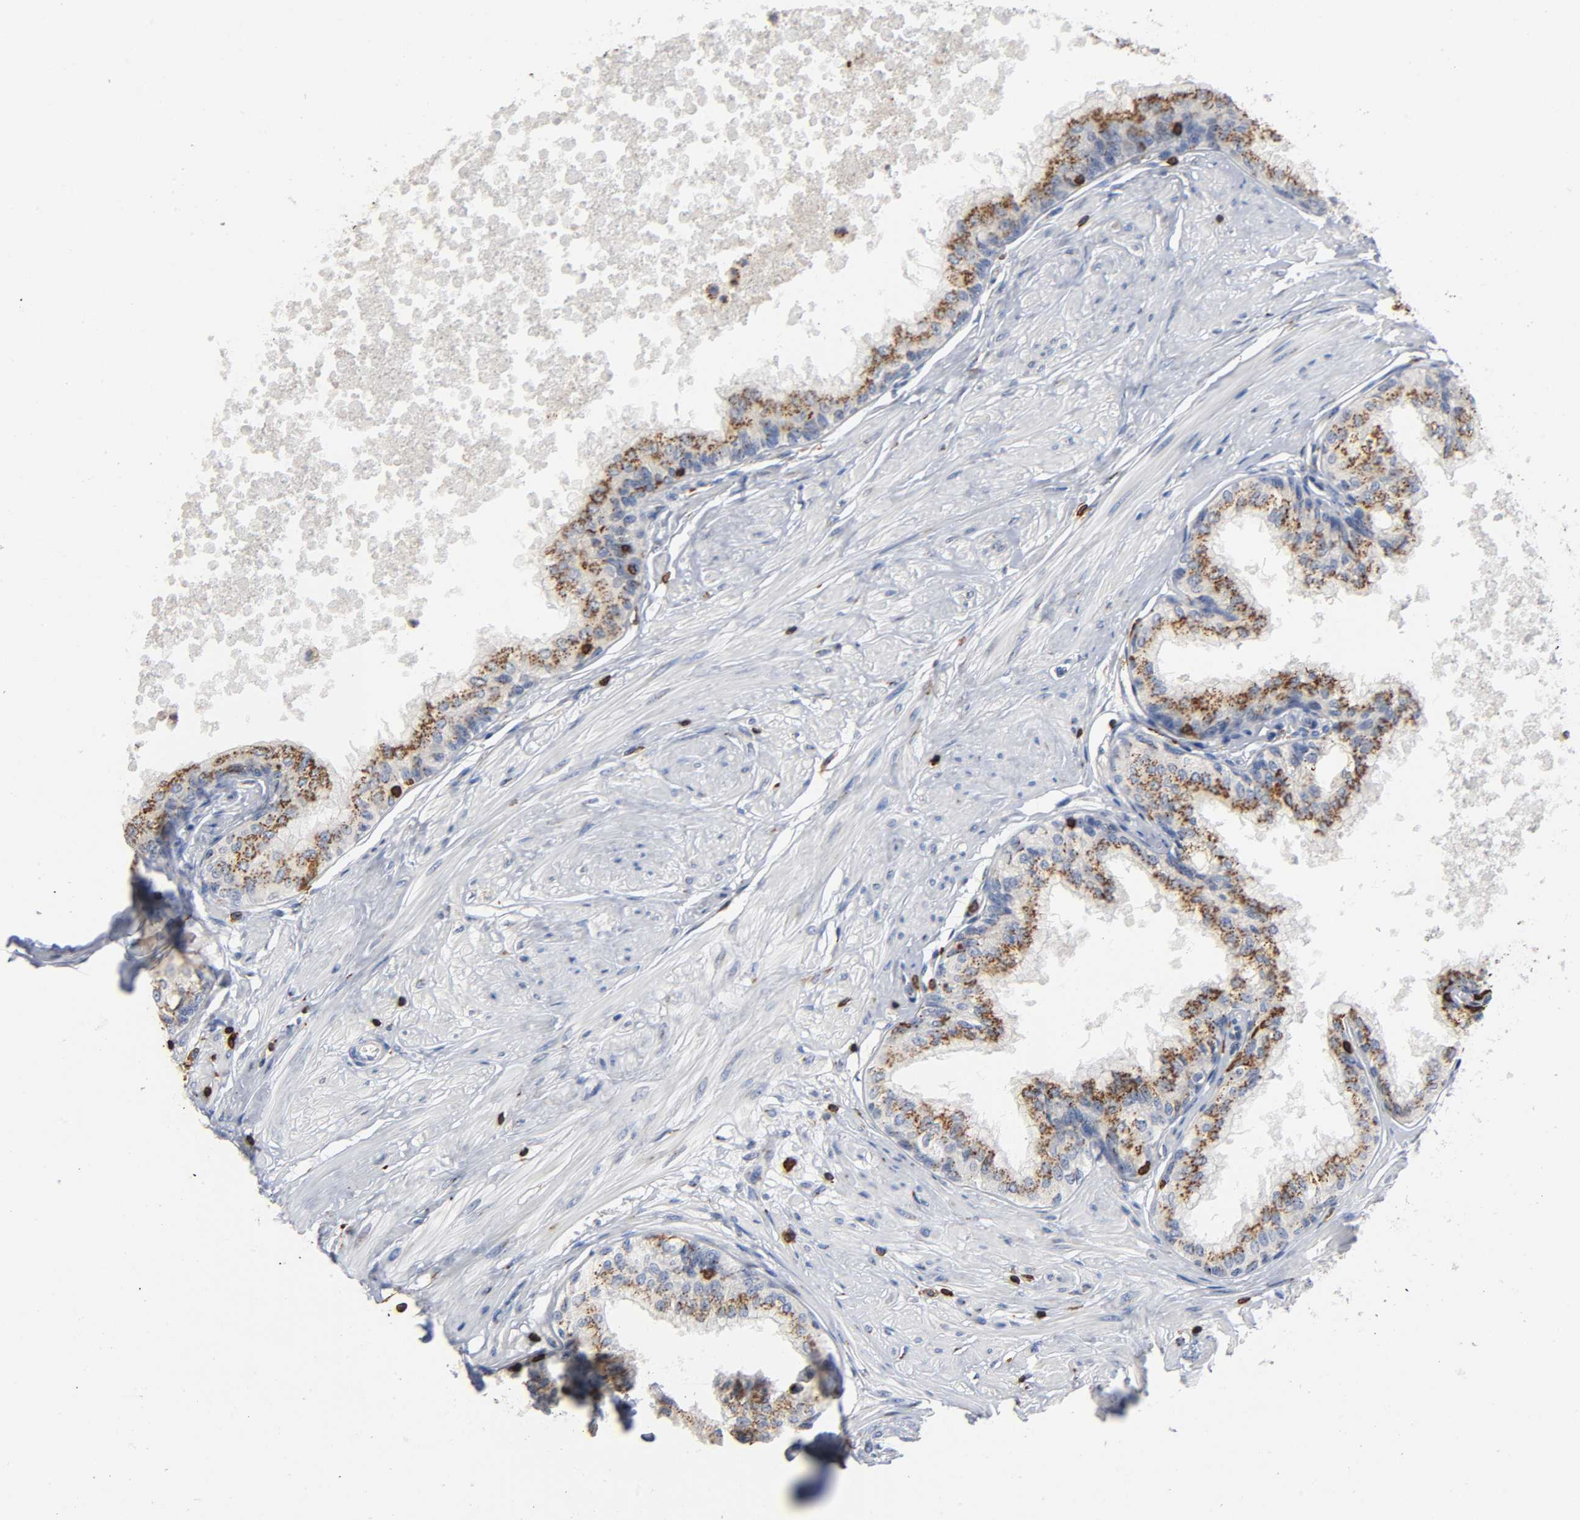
{"staining": {"intensity": "strong", "quantity": ">75%", "location": "cytoplasmic/membranous"}, "tissue": "prostate", "cell_type": "Glandular cells", "image_type": "normal", "snomed": [{"axis": "morphology", "description": "Normal tissue, NOS"}, {"axis": "topography", "description": "Prostate"}, {"axis": "topography", "description": "Seminal veicle"}], "caption": "Protein analysis of normal prostate displays strong cytoplasmic/membranous expression in about >75% of glandular cells.", "gene": "CAPN10", "patient": {"sex": "male", "age": 60}}